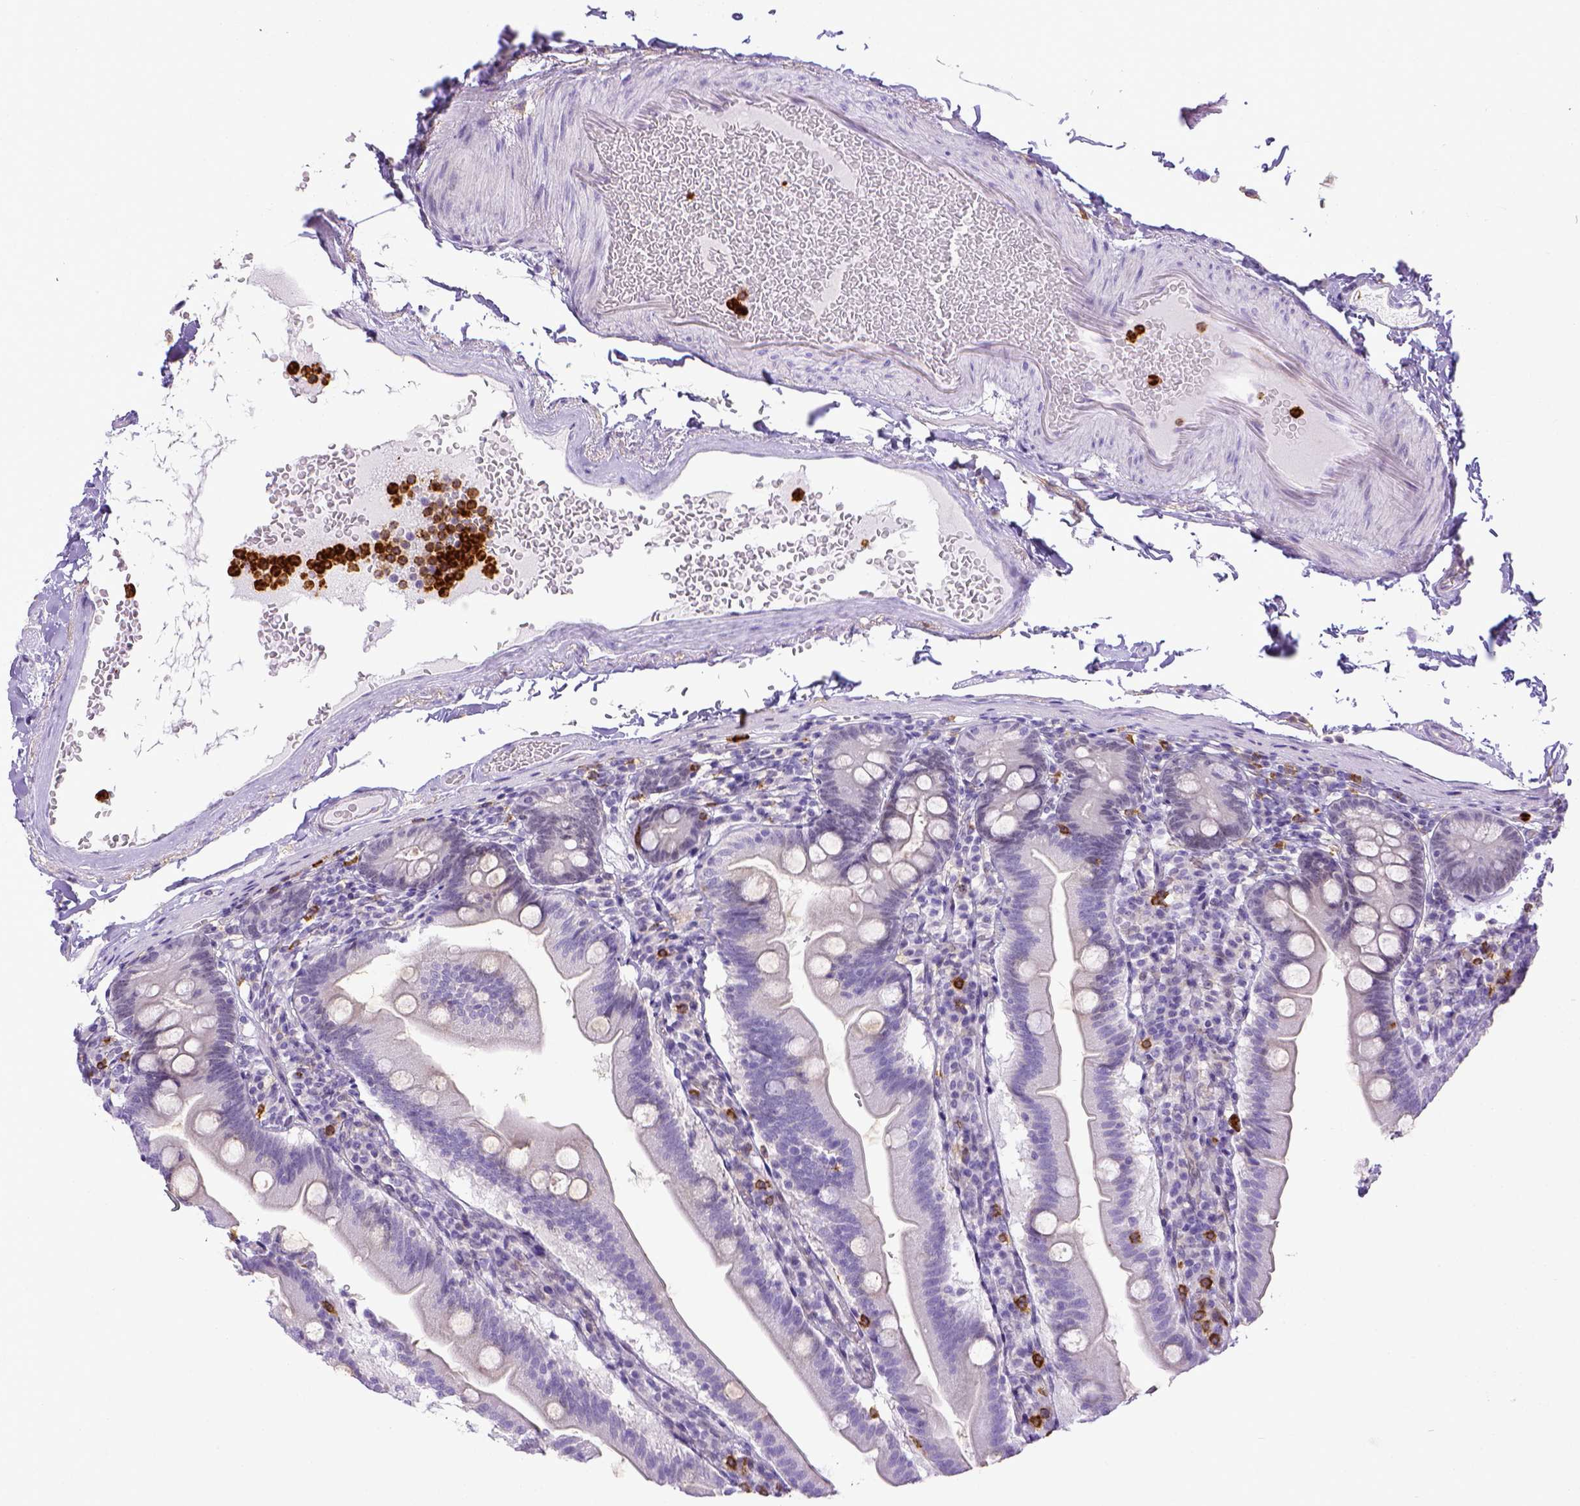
{"staining": {"intensity": "negative", "quantity": "none", "location": "none"}, "tissue": "duodenum", "cell_type": "Glandular cells", "image_type": "normal", "snomed": [{"axis": "morphology", "description": "Normal tissue, NOS"}, {"axis": "topography", "description": "Duodenum"}], "caption": "Glandular cells are negative for protein expression in benign human duodenum. The staining is performed using DAB (3,3'-diaminobenzidine) brown chromogen with nuclei counter-stained in using hematoxylin.", "gene": "ITGAM", "patient": {"sex": "female", "age": 67}}